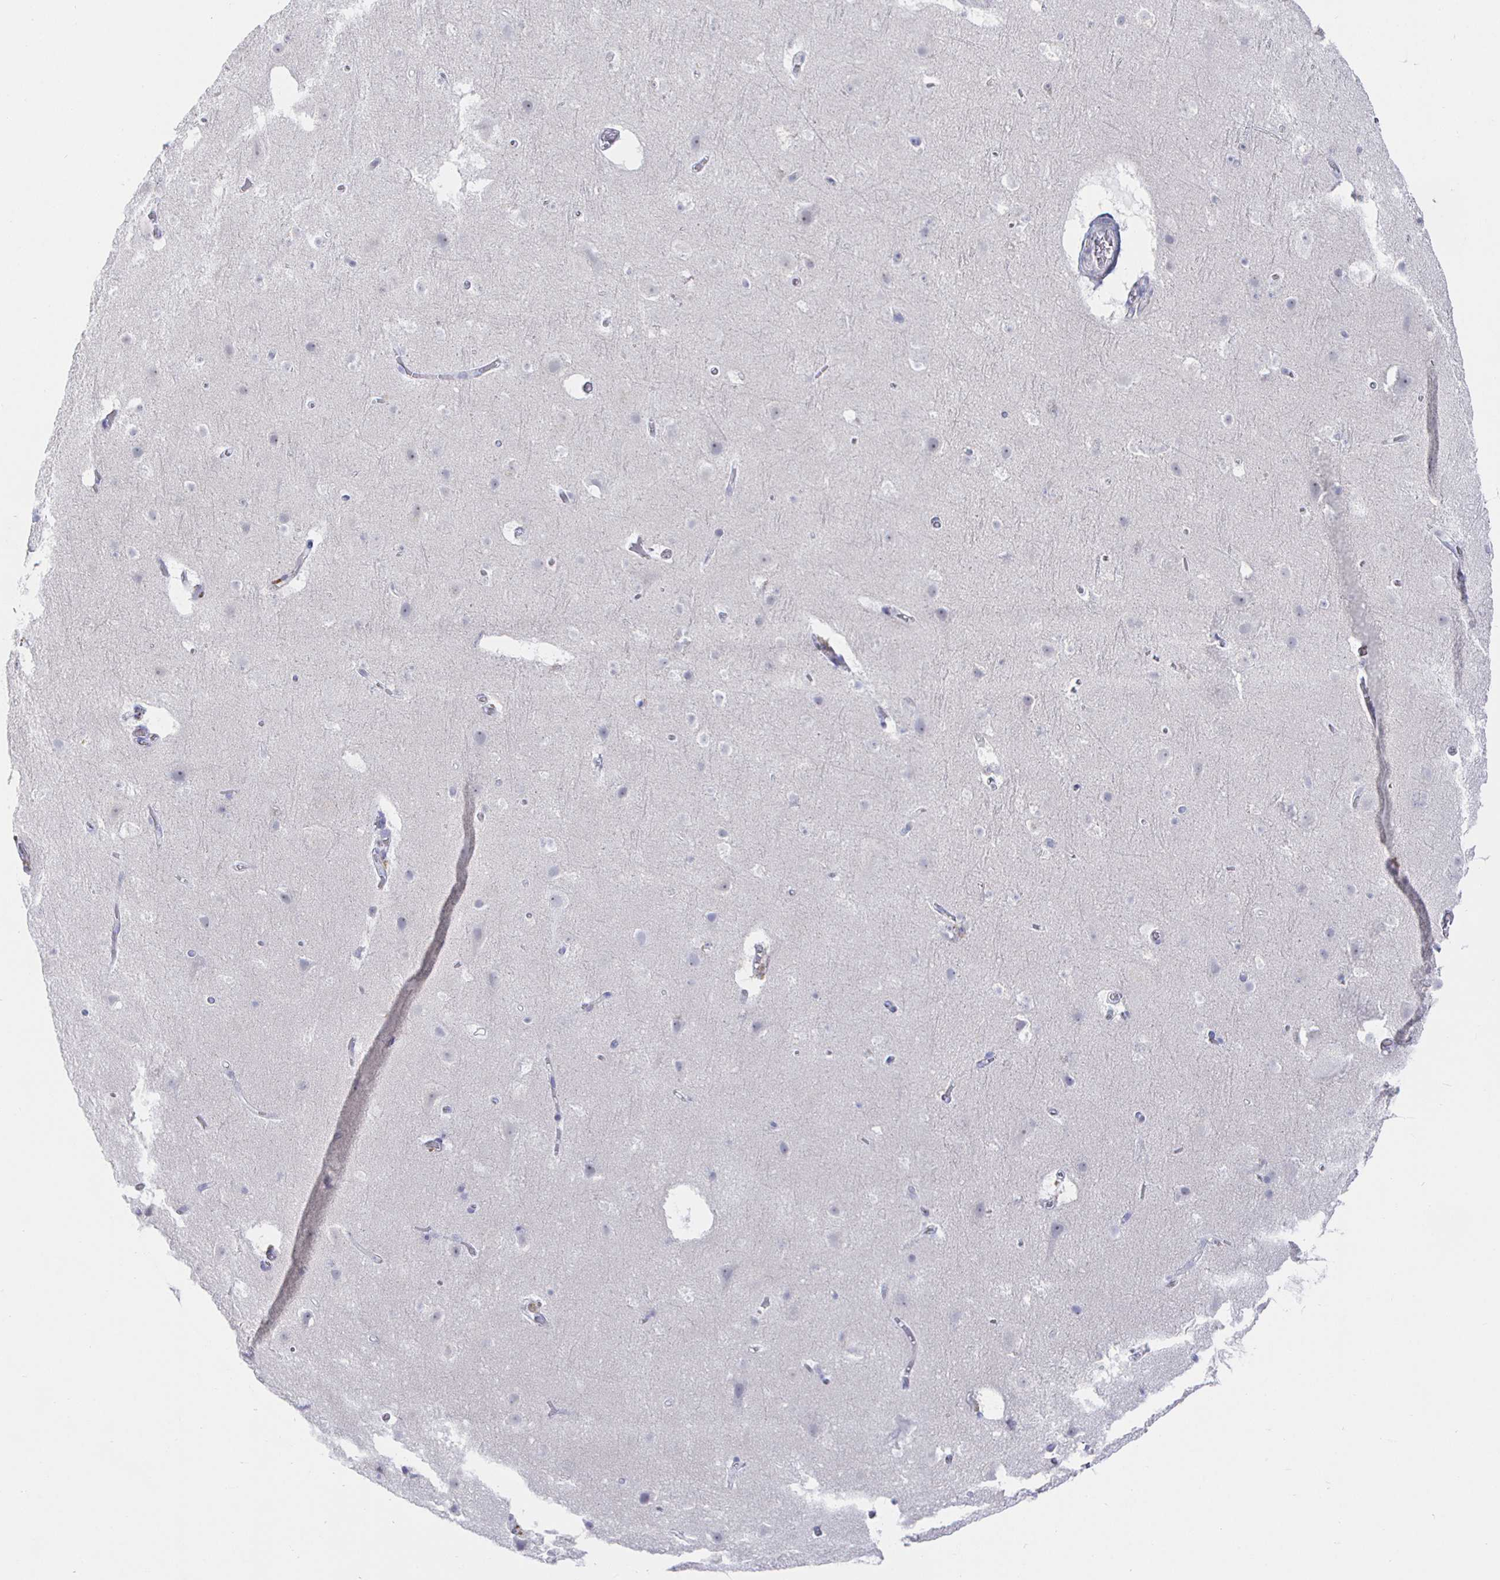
{"staining": {"intensity": "negative", "quantity": "none", "location": "none"}, "tissue": "cerebral cortex", "cell_type": "Endothelial cells", "image_type": "normal", "snomed": [{"axis": "morphology", "description": "Normal tissue, NOS"}, {"axis": "topography", "description": "Cerebral cortex"}], "caption": "High power microscopy photomicrograph of an IHC histopathology image of unremarkable cerebral cortex, revealing no significant positivity in endothelial cells.", "gene": "LRRC23", "patient": {"sex": "female", "age": 42}}